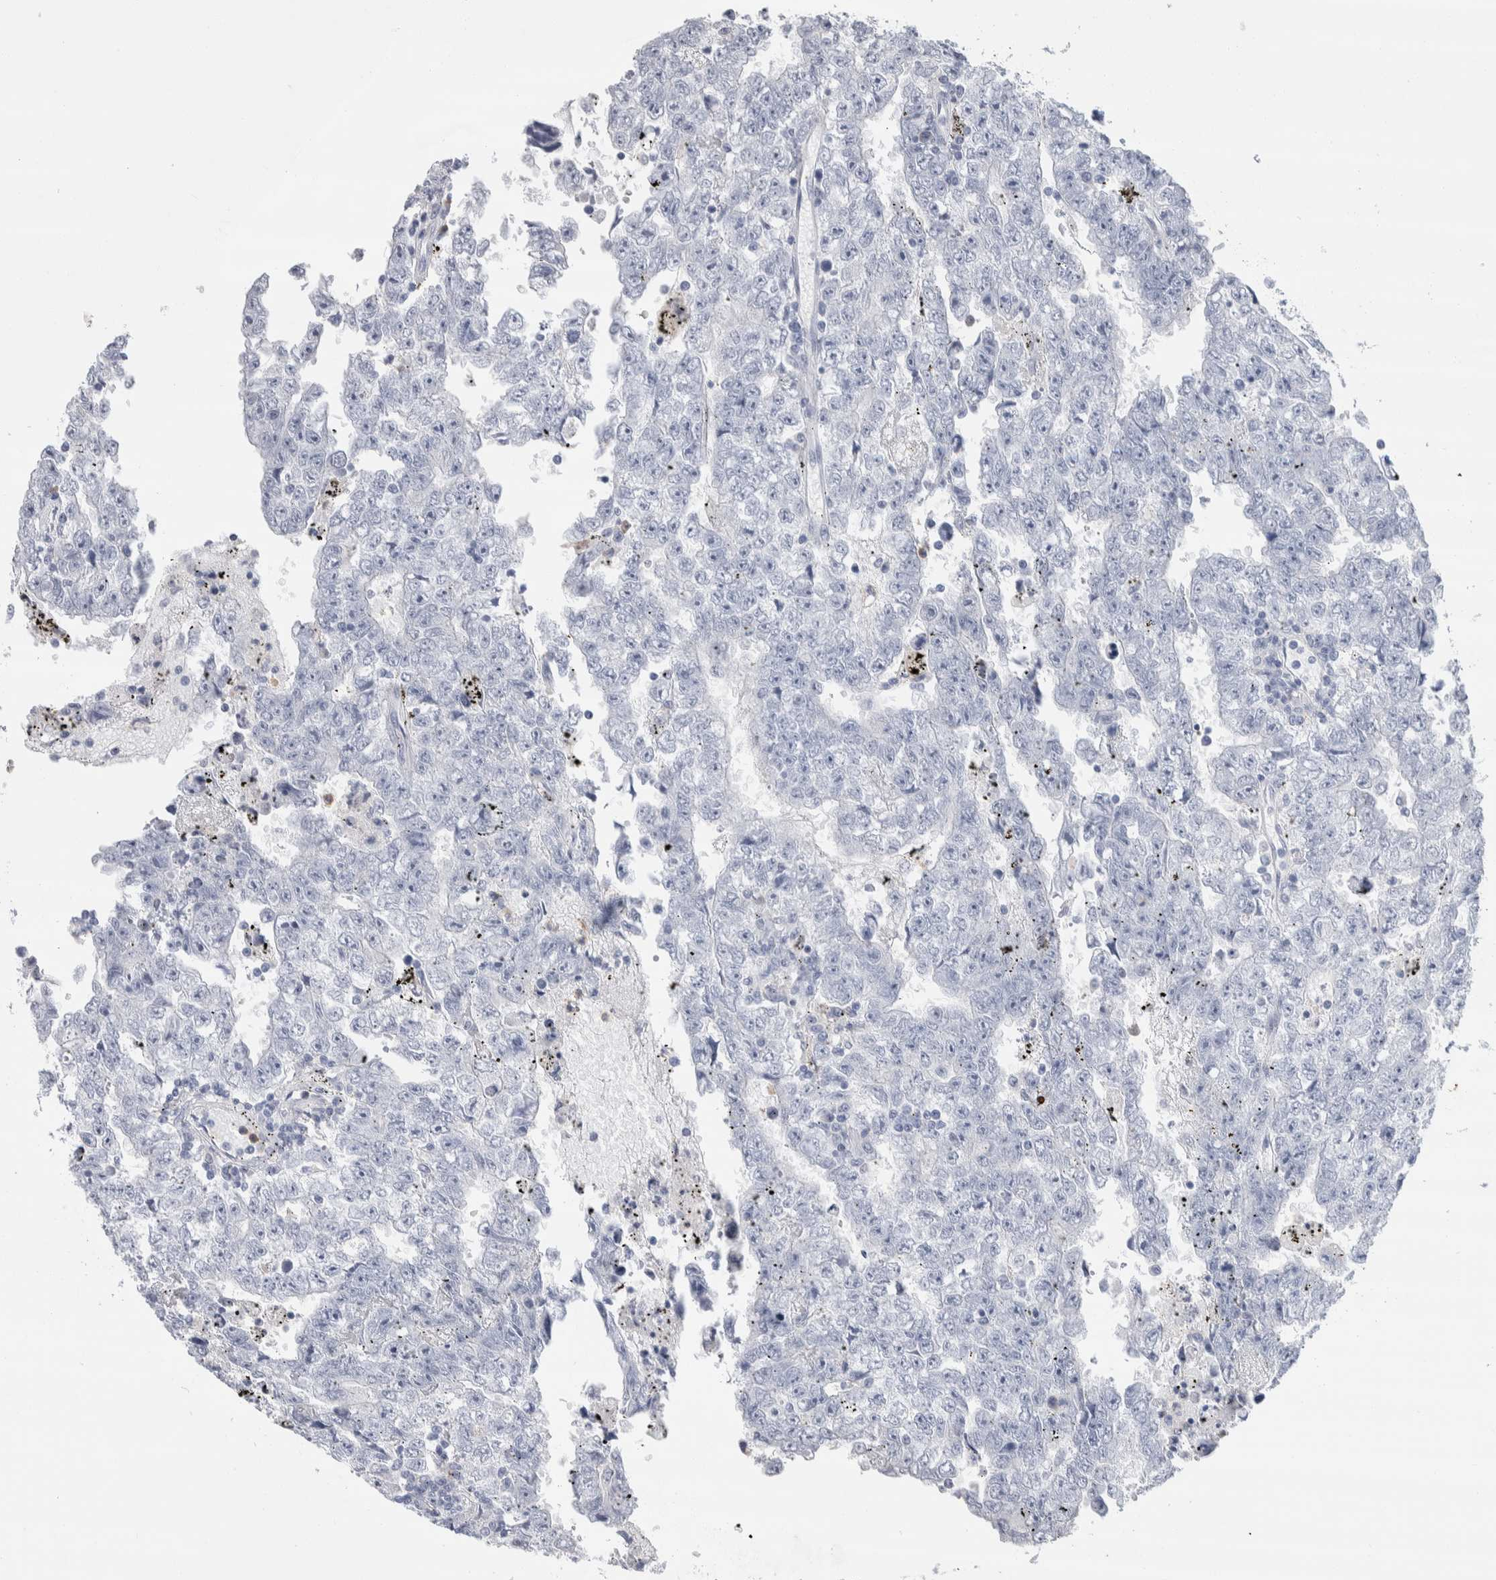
{"staining": {"intensity": "negative", "quantity": "none", "location": "none"}, "tissue": "testis cancer", "cell_type": "Tumor cells", "image_type": "cancer", "snomed": [{"axis": "morphology", "description": "Carcinoma, Embryonal, NOS"}, {"axis": "topography", "description": "Testis"}], "caption": "DAB (3,3'-diaminobenzidine) immunohistochemical staining of testis cancer (embryonal carcinoma) displays no significant positivity in tumor cells.", "gene": "LURAP1L", "patient": {"sex": "male", "age": 25}}